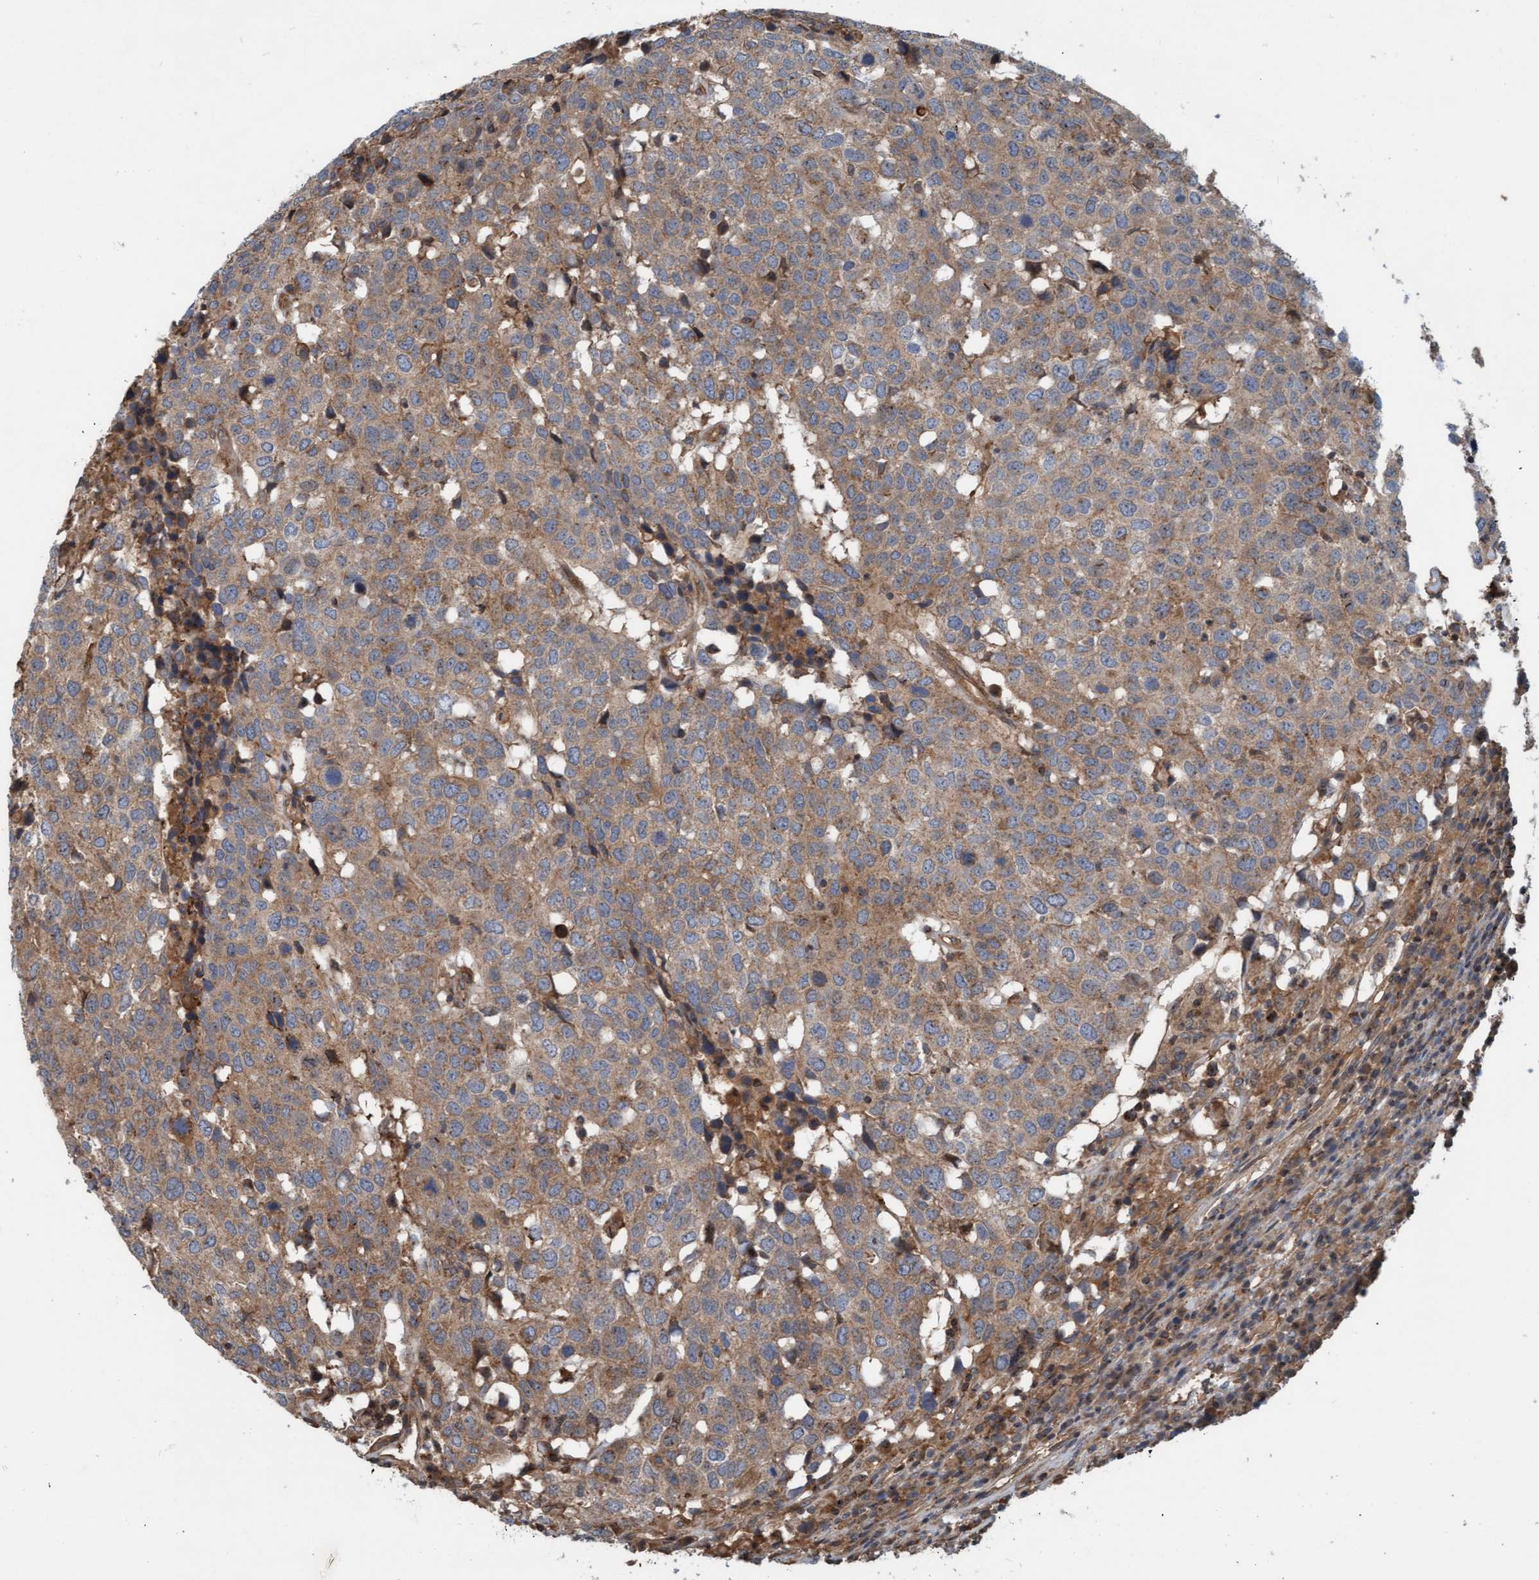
{"staining": {"intensity": "weak", "quantity": ">75%", "location": "cytoplasmic/membranous"}, "tissue": "head and neck cancer", "cell_type": "Tumor cells", "image_type": "cancer", "snomed": [{"axis": "morphology", "description": "Squamous cell carcinoma, NOS"}, {"axis": "topography", "description": "Head-Neck"}], "caption": "This photomicrograph reveals head and neck cancer stained with IHC to label a protein in brown. The cytoplasmic/membranous of tumor cells show weak positivity for the protein. Nuclei are counter-stained blue.", "gene": "ERAL1", "patient": {"sex": "male", "age": 66}}